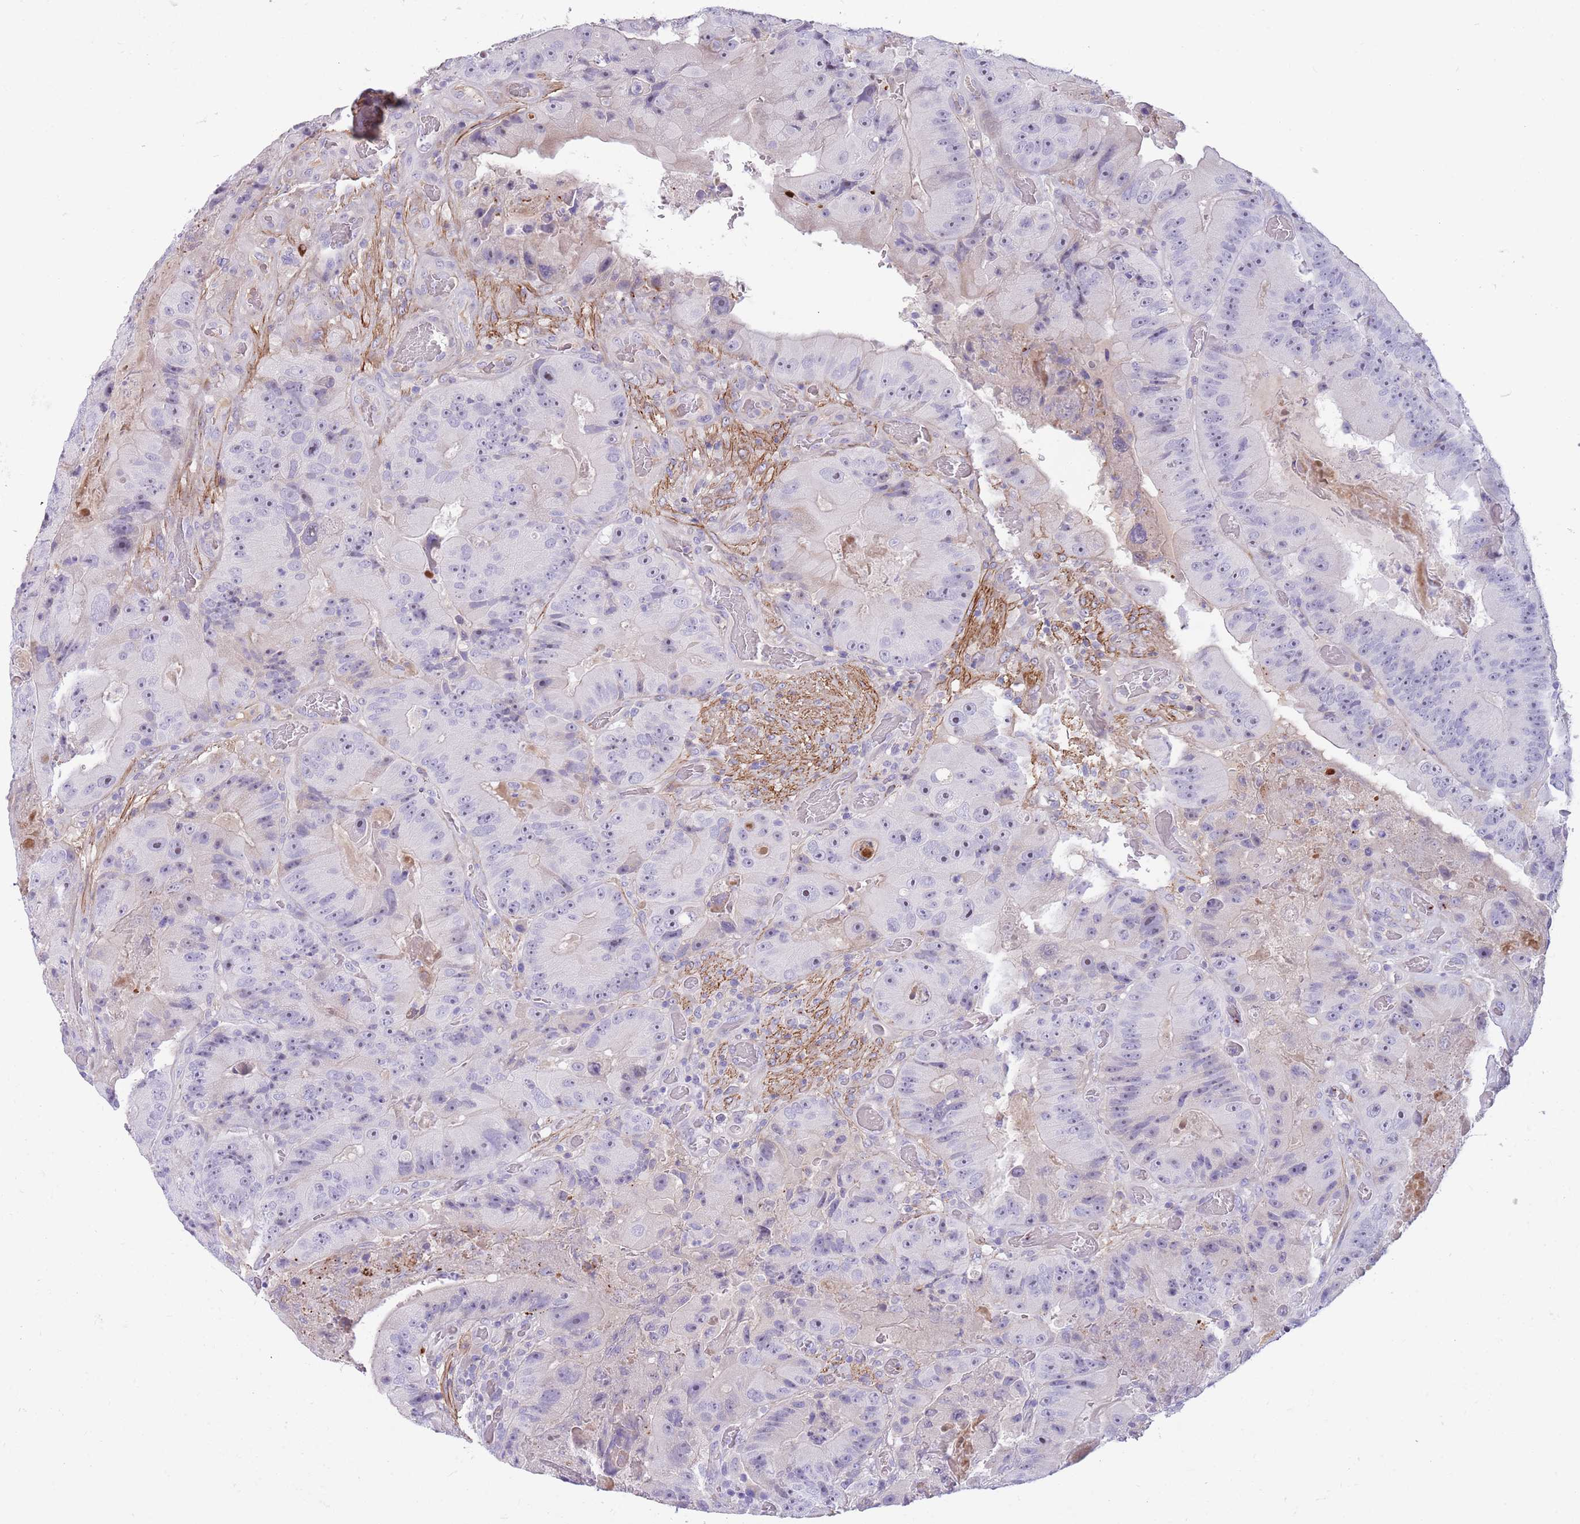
{"staining": {"intensity": "negative", "quantity": "none", "location": "none"}, "tissue": "colorectal cancer", "cell_type": "Tumor cells", "image_type": "cancer", "snomed": [{"axis": "morphology", "description": "Adenocarcinoma, NOS"}, {"axis": "topography", "description": "Colon"}], "caption": "Colorectal cancer (adenocarcinoma) stained for a protein using IHC displays no positivity tumor cells.", "gene": "LEPROTL1", "patient": {"sex": "female", "age": 86}}